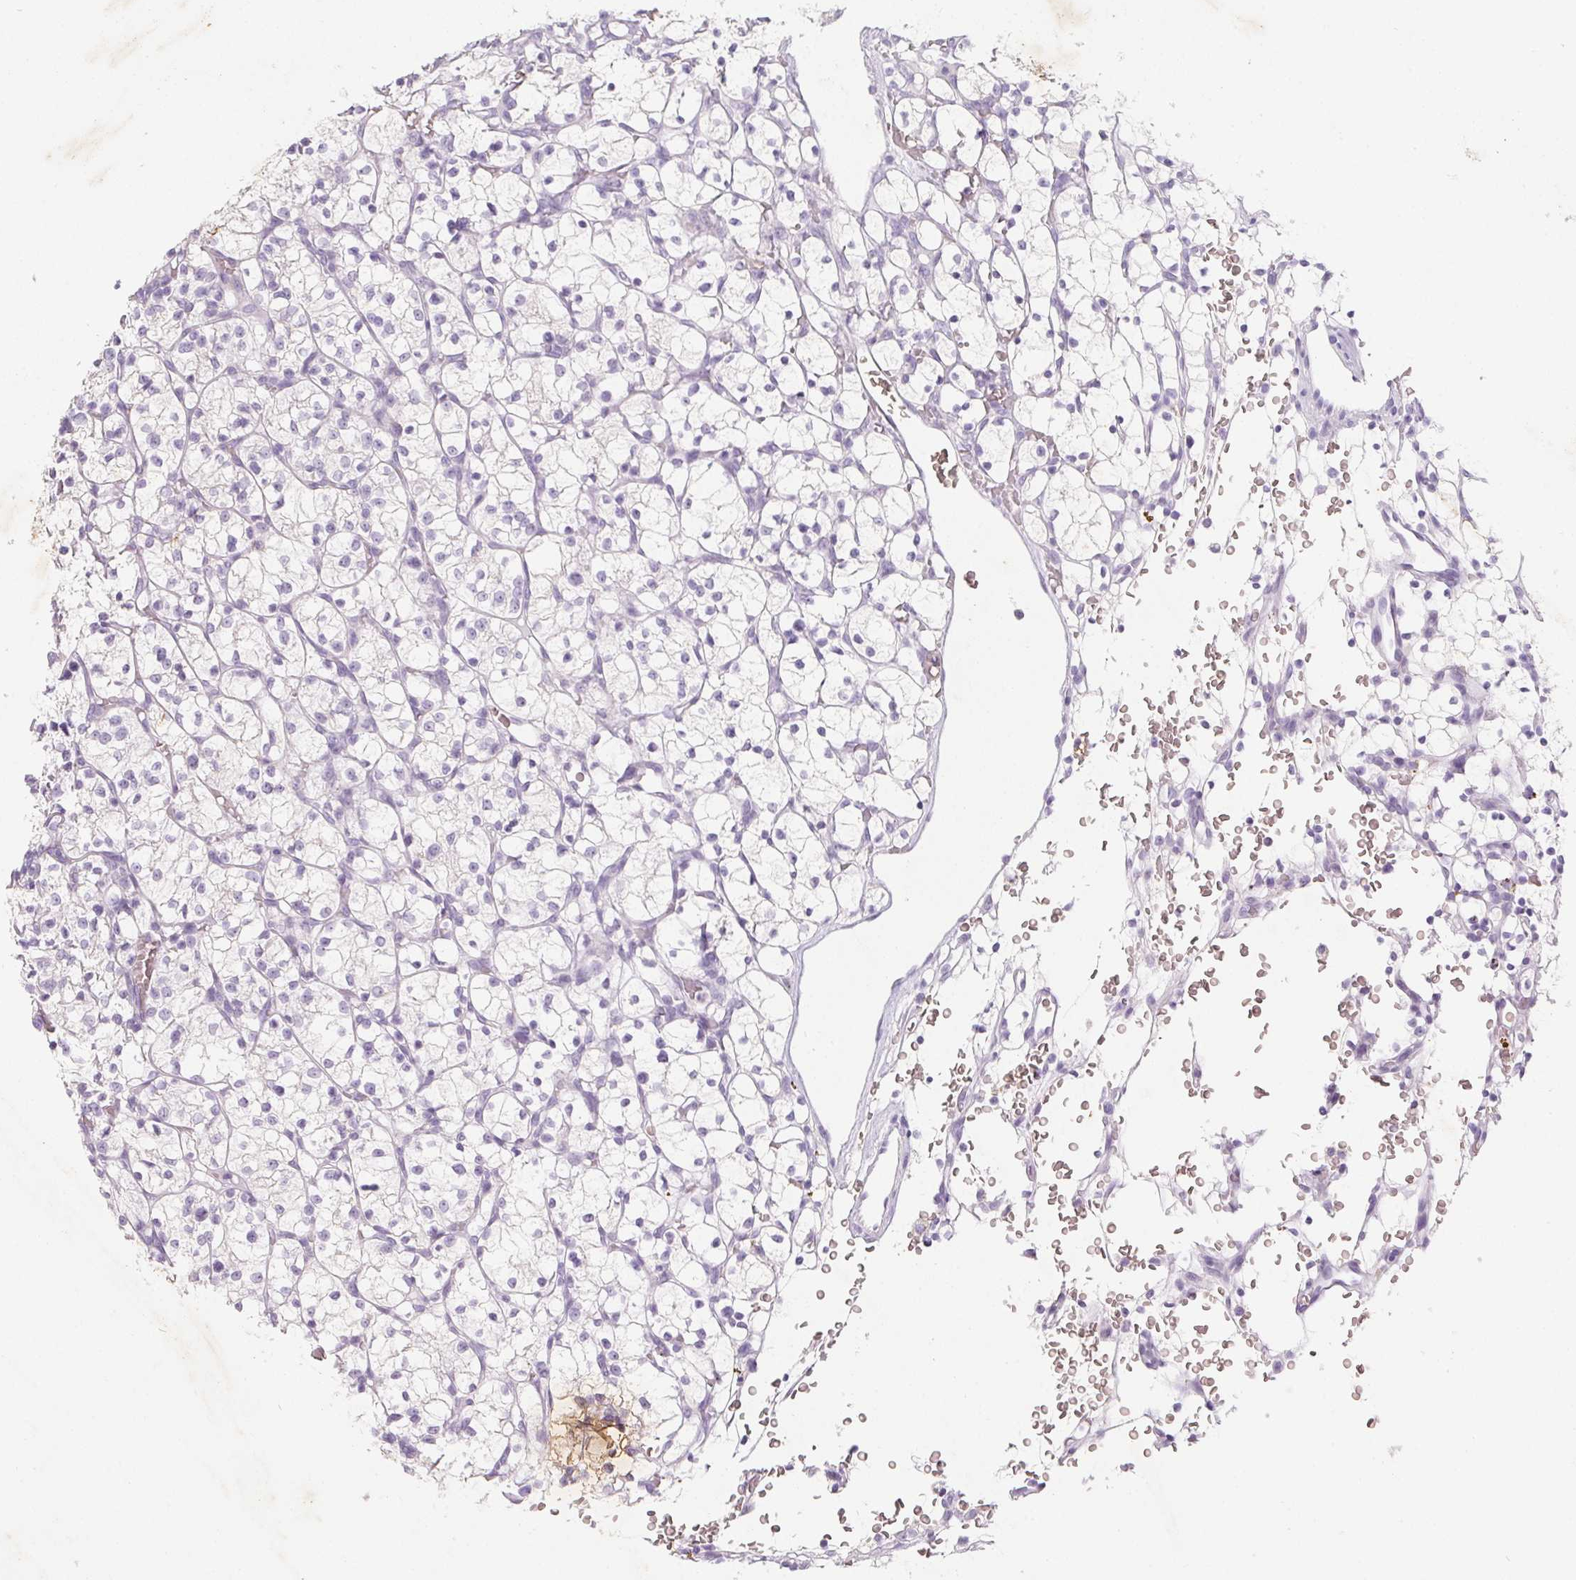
{"staining": {"intensity": "negative", "quantity": "none", "location": "none"}, "tissue": "renal cancer", "cell_type": "Tumor cells", "image_type": "cancer", "snomed": [{"axis": "morphology", "description": "Adenocarcinoma, NOS"}, {"axis": "topography", "description": "Kidney"}], "caption": "Image shows no significant protein positivity in tumor cells of renal adenocarcinoma.", "gene": "DCD", "patient": {"sex": "female", "age": 64}}